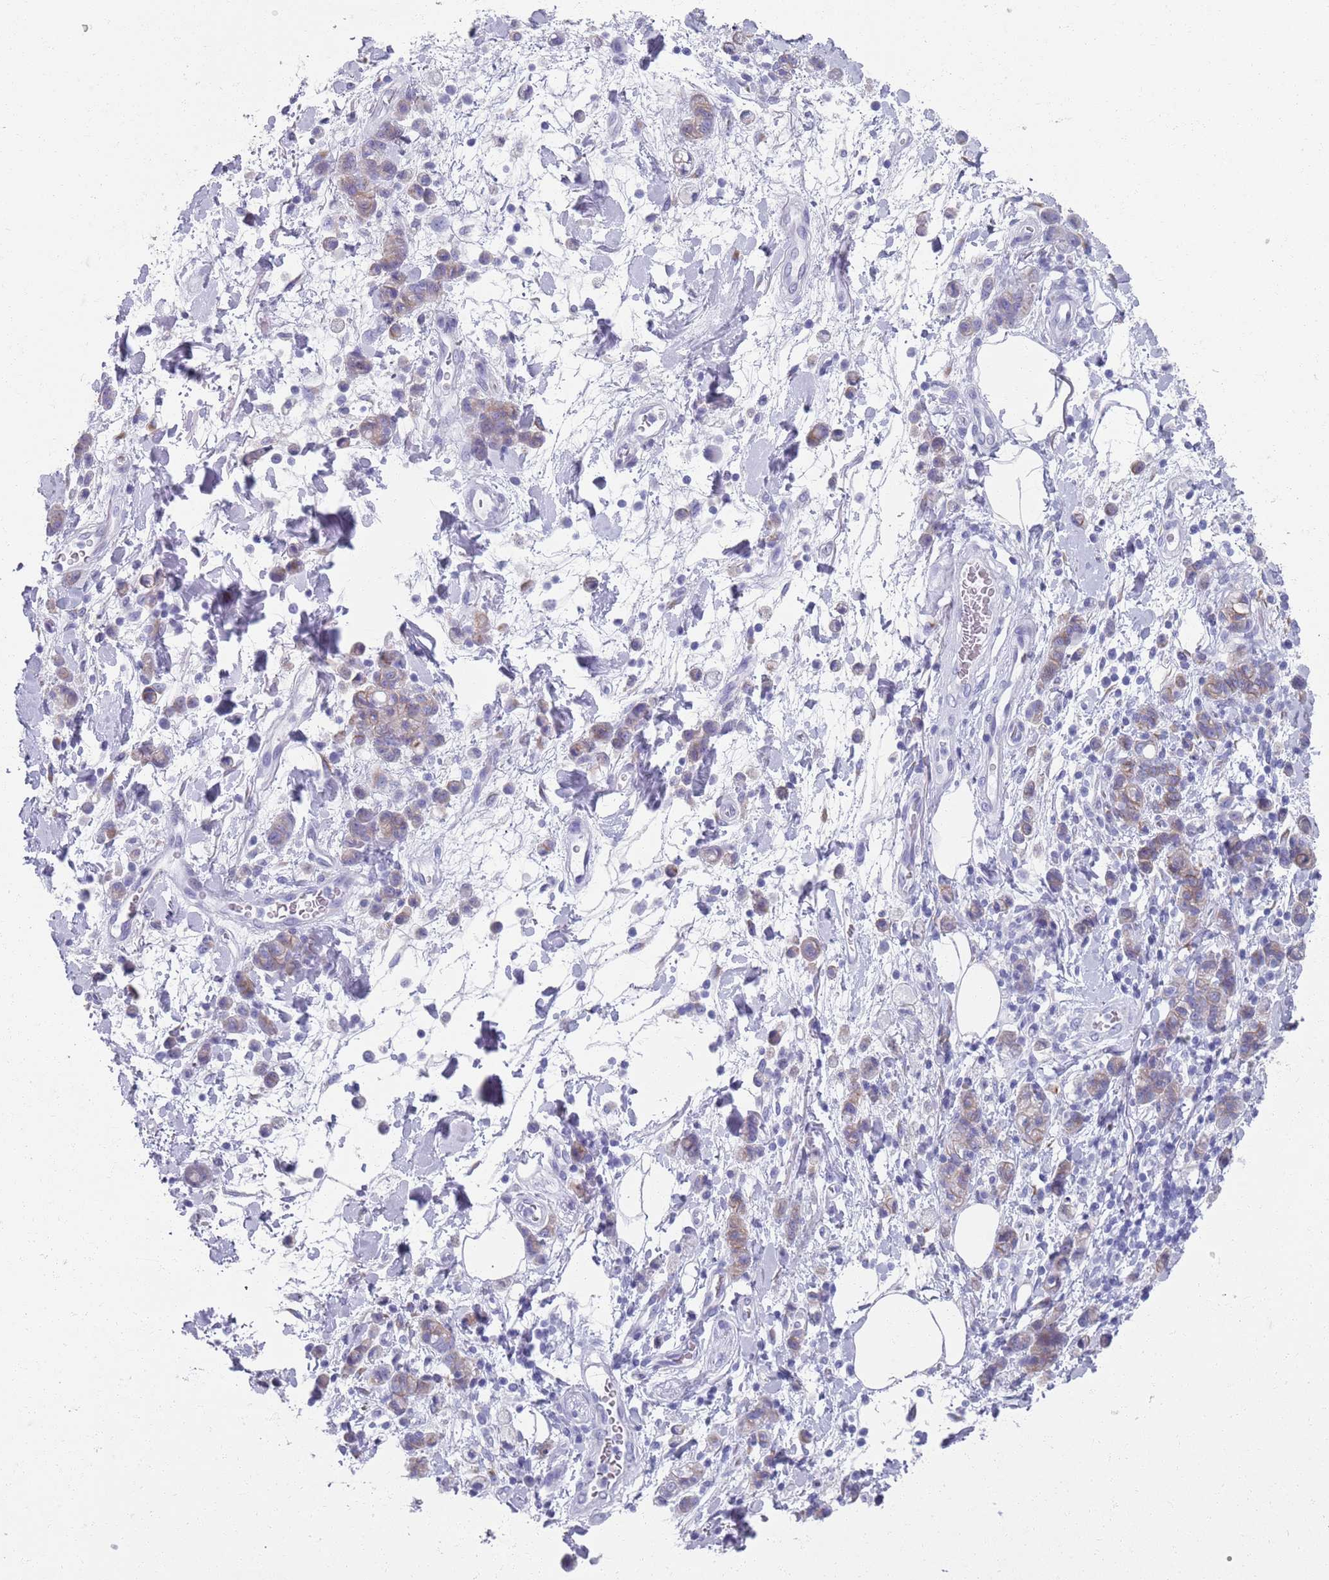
{"staining": {"intensity": "weak", "quantity": "<25%", "location": "cytoplasmic/membranous"}, "tissue": "stomach cancer", "cell_type": "Tumor cells", "image_type": "cancer", "snomed": [{"axis": "morphology", "description": "Adenocarcinoma, NOS"}, {"axis": "topography", "description": "Stomach"}], "caption": "Stomach cancer stained for a protein using immunohistochemistry displays no expression tumor cells.", "gene": "PLOD1", "patient": {"sex": "male", "age": 77}}